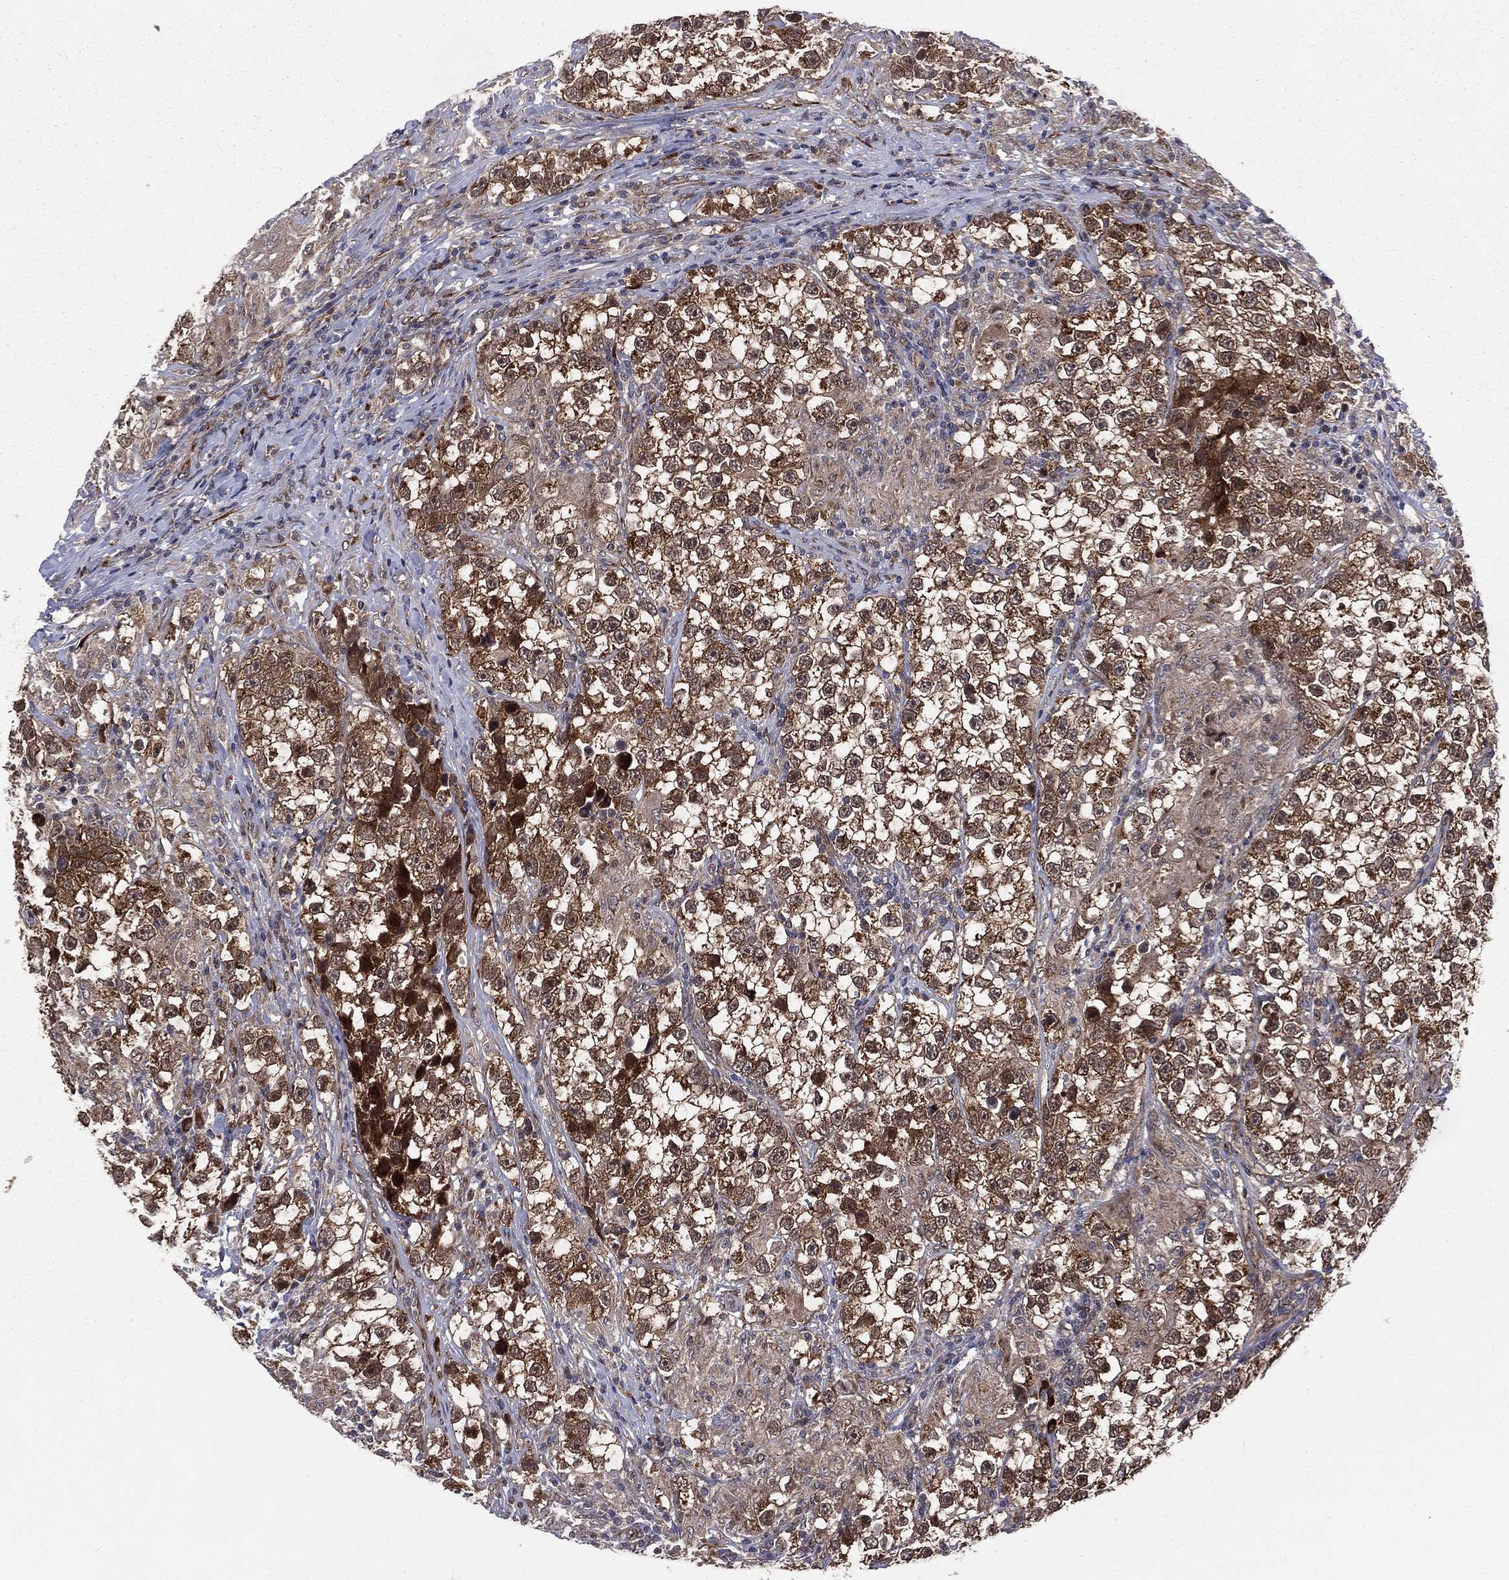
{"staining": {"intensity": "strong", "quantity": "25%-75%", "location": "cytoplasmic/membranous"}, "tissue": "testis cancer", "cell_type": "Tumor cells", "image_type": "cancer", "snomed": [{"axis": "morphology", "description": "Seminoma, NOS"}, {"axis": "topography", "description": "Testis"}], "caption": "Testis cancer (seminoma) tissue shows strong cytoplasmic/membranous positivity in about 25%-75% of tumor cells", "gene": "ARL3", "patient": {"sex": "male", "age": 46}}